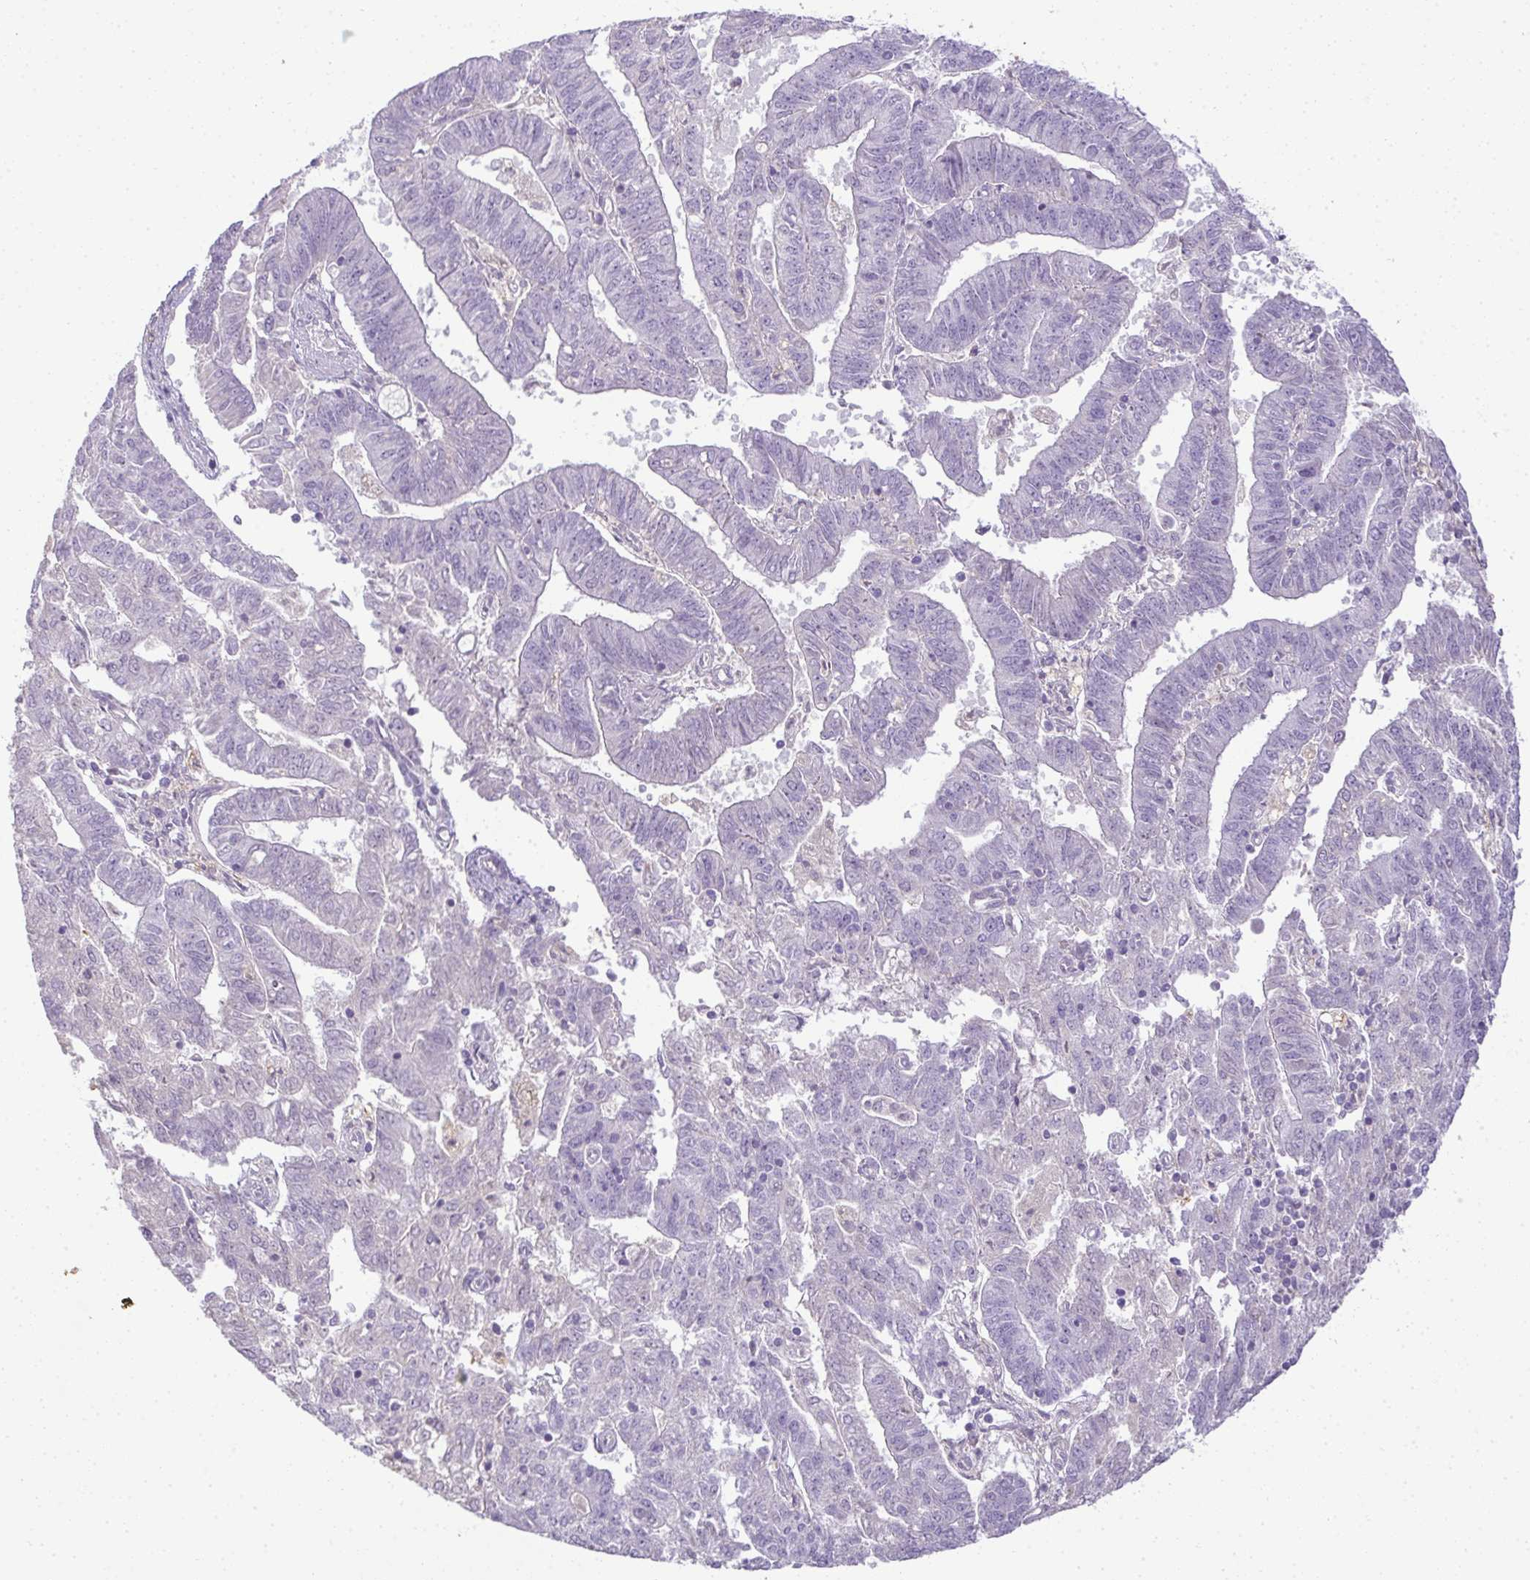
{"staining": {"intensity": "negative", "quantity": "none", "location": "none"}, "tissue": "endometrial cancer", "cell_type": "Tumor cells", "image_type": "cancer", "snomed": [{"axis": "morphology", "description": "Adenocarcinoma, NOS"}, {"axis": "topography", "description": "Endometrium"}], "caption": "The histopathology image exhibits no staining of tumor cells in adenocarcinoma (endometrial).", "gene": "CMPK1", "patient": {"sex": "female", "age": 82}}